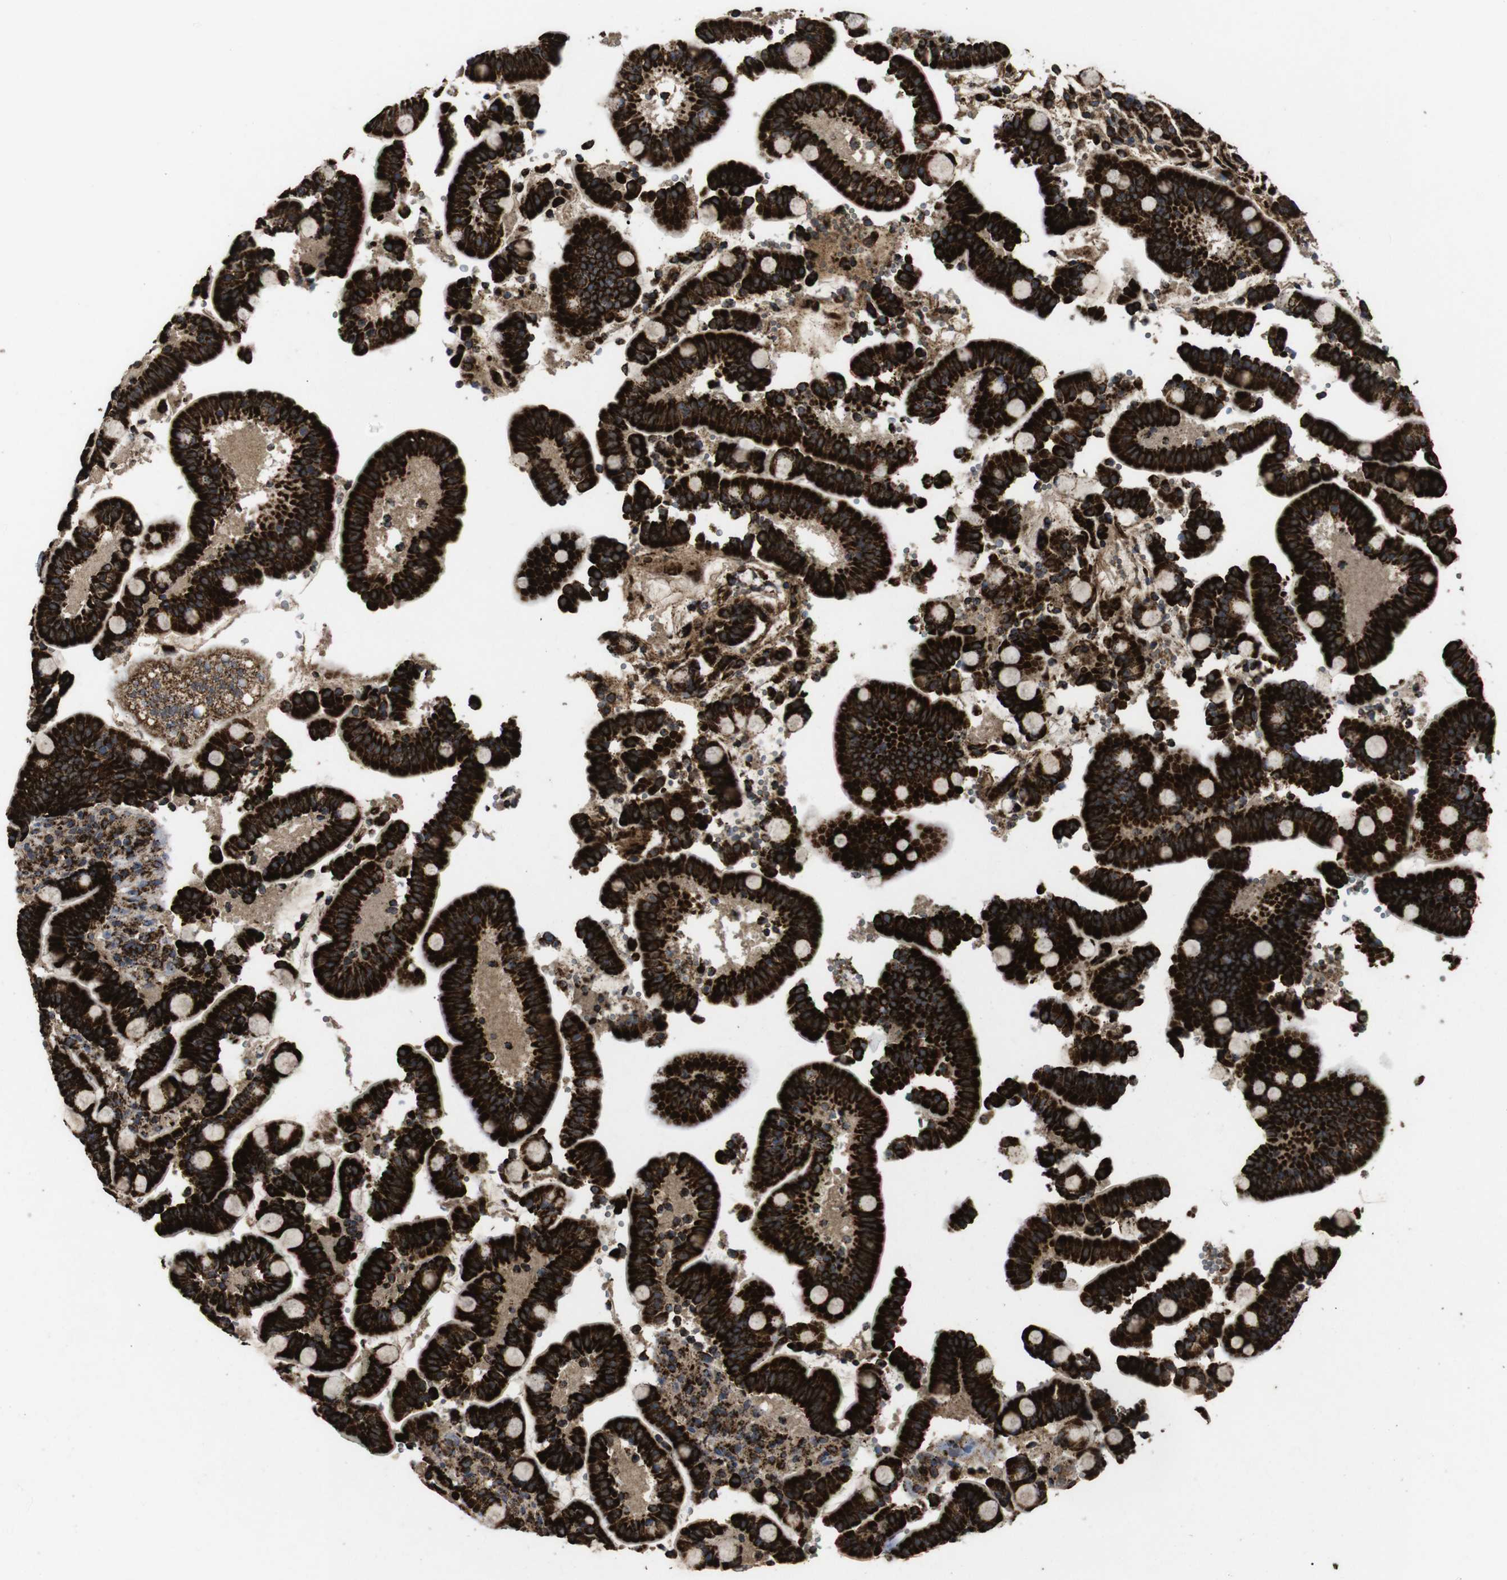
{"staining": {"intensity": "strong", "quantity": ">75%", "location": "cytoplasmic/membranous"}, "tissue": "duodenum", "cell_type": "Glandular cells", "image_type": "normal", "snomed": [{"axis": "morphology", "description": "Normal tissue, NOS"}, {"axis": "topography", "description": "Small intestine, NOS"}], "caption": "Duodenum stained with DAB (3,3'-diaminobenzidine) immunohistochemistry (IHC) exhibits high levels of strong cytoplasmic/membranous positivity in about >75% of glandular cells.", "gene": "ATP5F1A", "patient": {"sex": "female", "age": 71}}